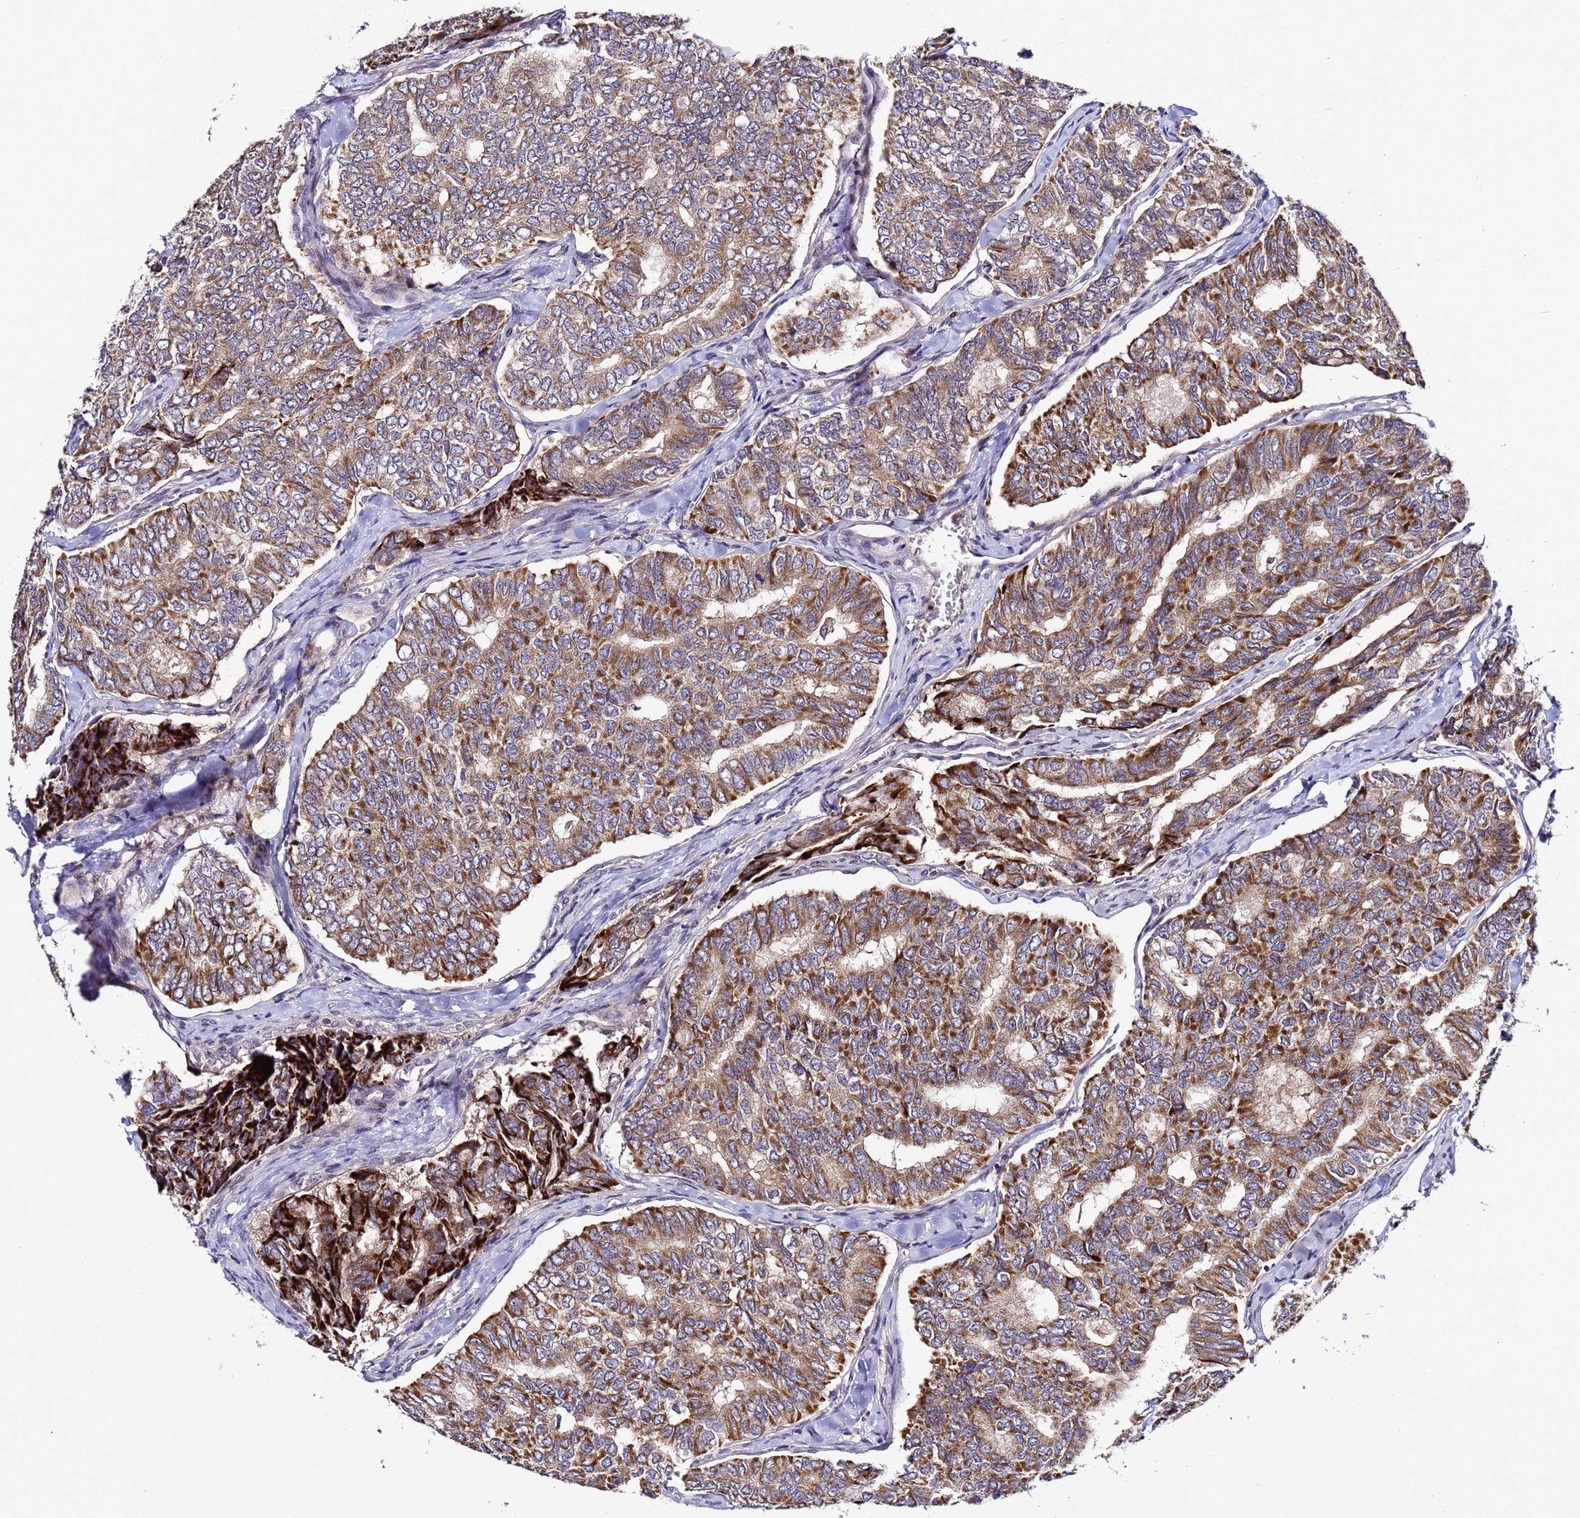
{"staining": {"intensity": "moderate", "quantity": ">75%", "location": "cytoplasmic/membranous"}, "tissue": "thyroid cancer", "cell_type": "Tumor cells", "image_type": "cancer", "snomed": [{"axis": "morphology", "description": "Papillary adenocarcinoma, NOS"}, {"axis": "topography", "description": "Thyroid gland"}], "caption": "An immunohistochemistry histopathology image of neoplastic tissue is shown. Protein staining in brown shows moderate cytoplasmic/membranous positivity in thyroid papillary adenocarcinoma within tumor cells.", "gene": "PLXDC2", "patient": {"sex": "female", "age": 35}}